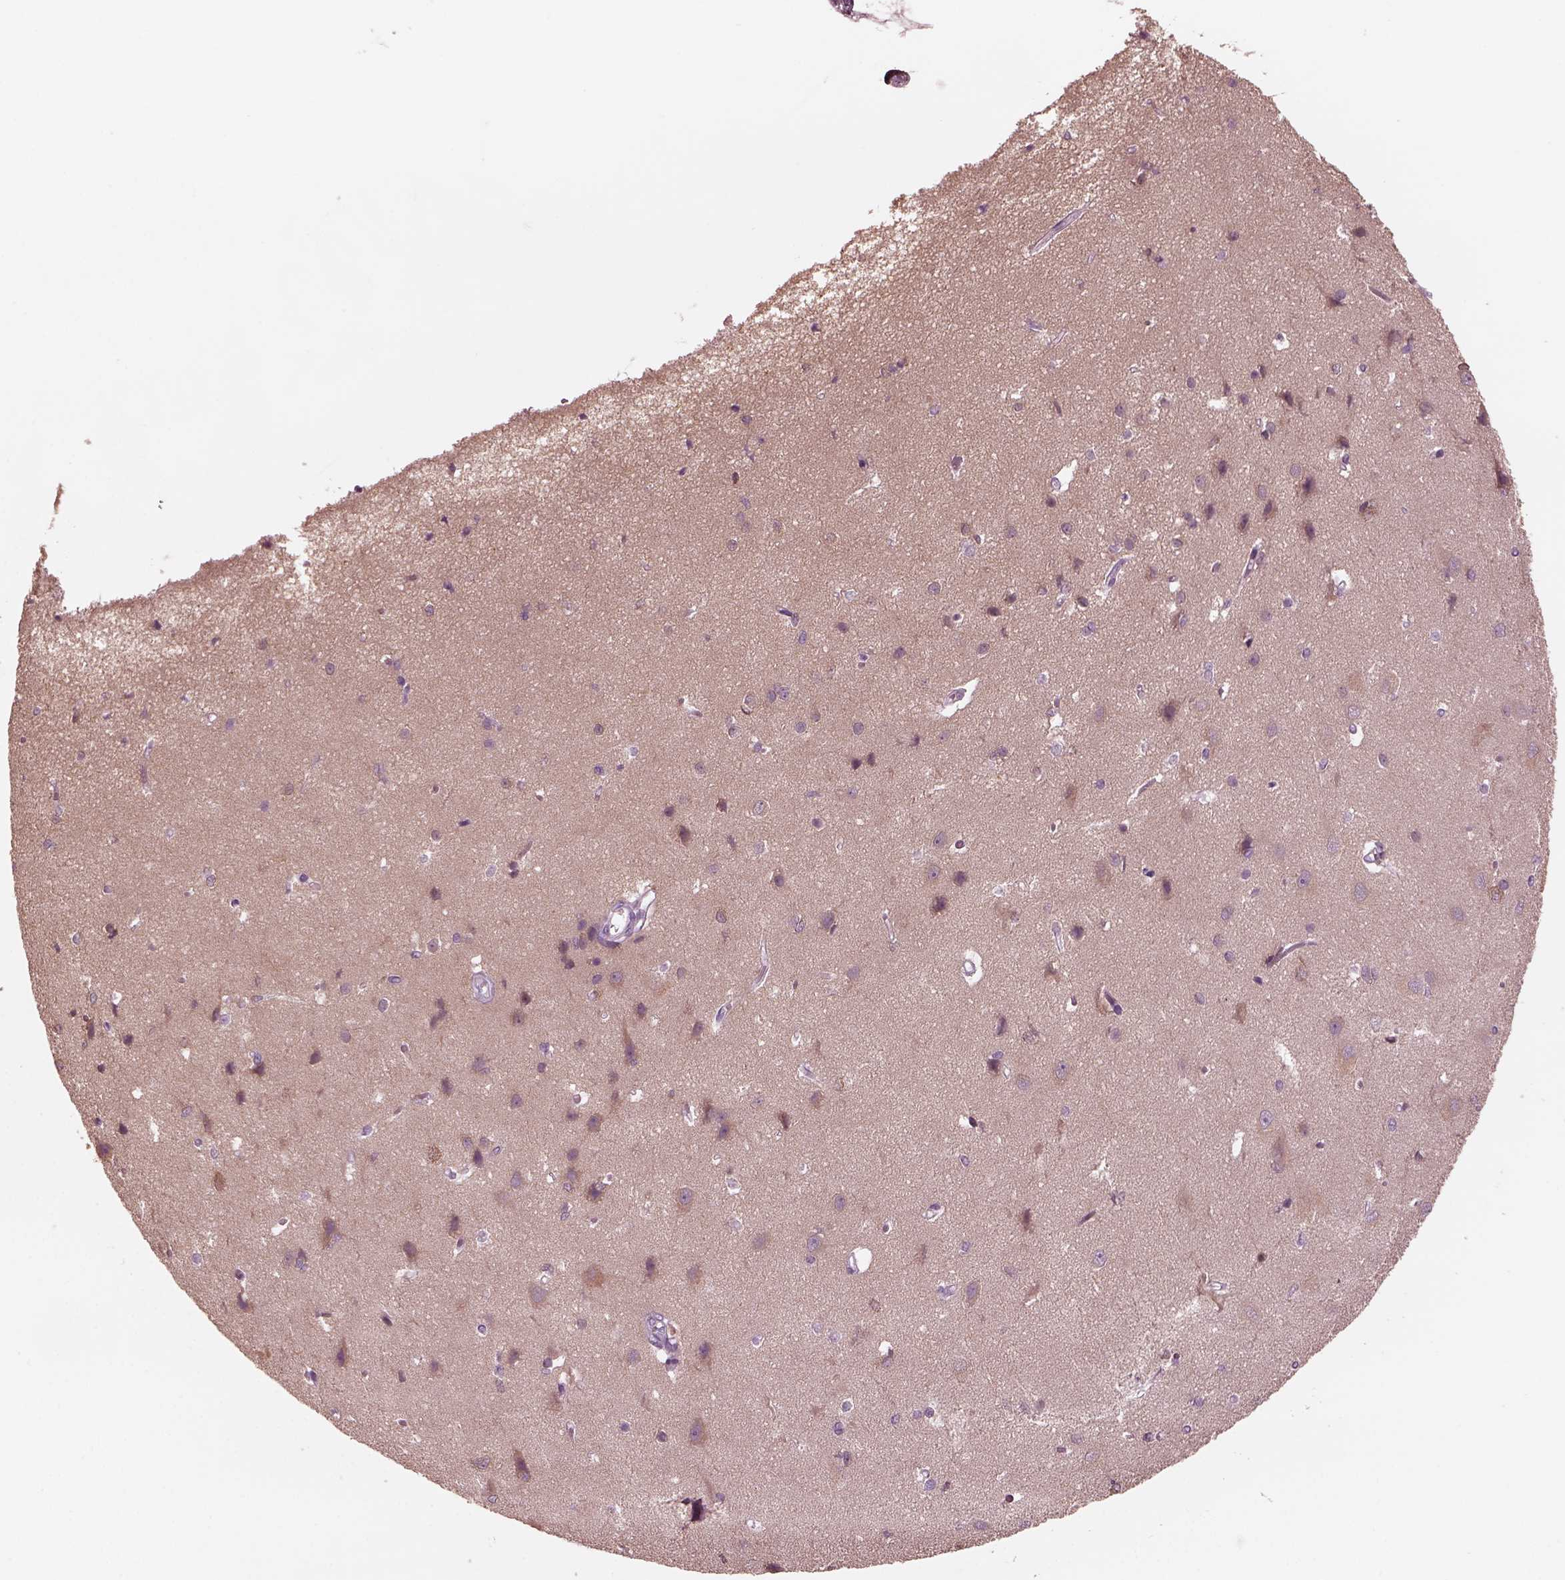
{"staining": {"intensity": "negative", "quantity": "none", "location": "none"}, "tissue": "cerebral cortex", "cell_type": "Endothelial cells", "image_type": "normal", "snomed": [{"axis": "morphology", "description": "Normal tissue, NOS"}, {"axis": "topography", "description": "Cerebral cortex"}], "caption": "High magnification brightfield microscopy of normal cerebral cortex stained with DAB (3,3'-diaminobenzidine) (brown) and counterstained with hematoxylin (blue): endothelial cells show no significant positivity.", "gene": "GRM6", "patient": {"sex": "male", "age": 37}}